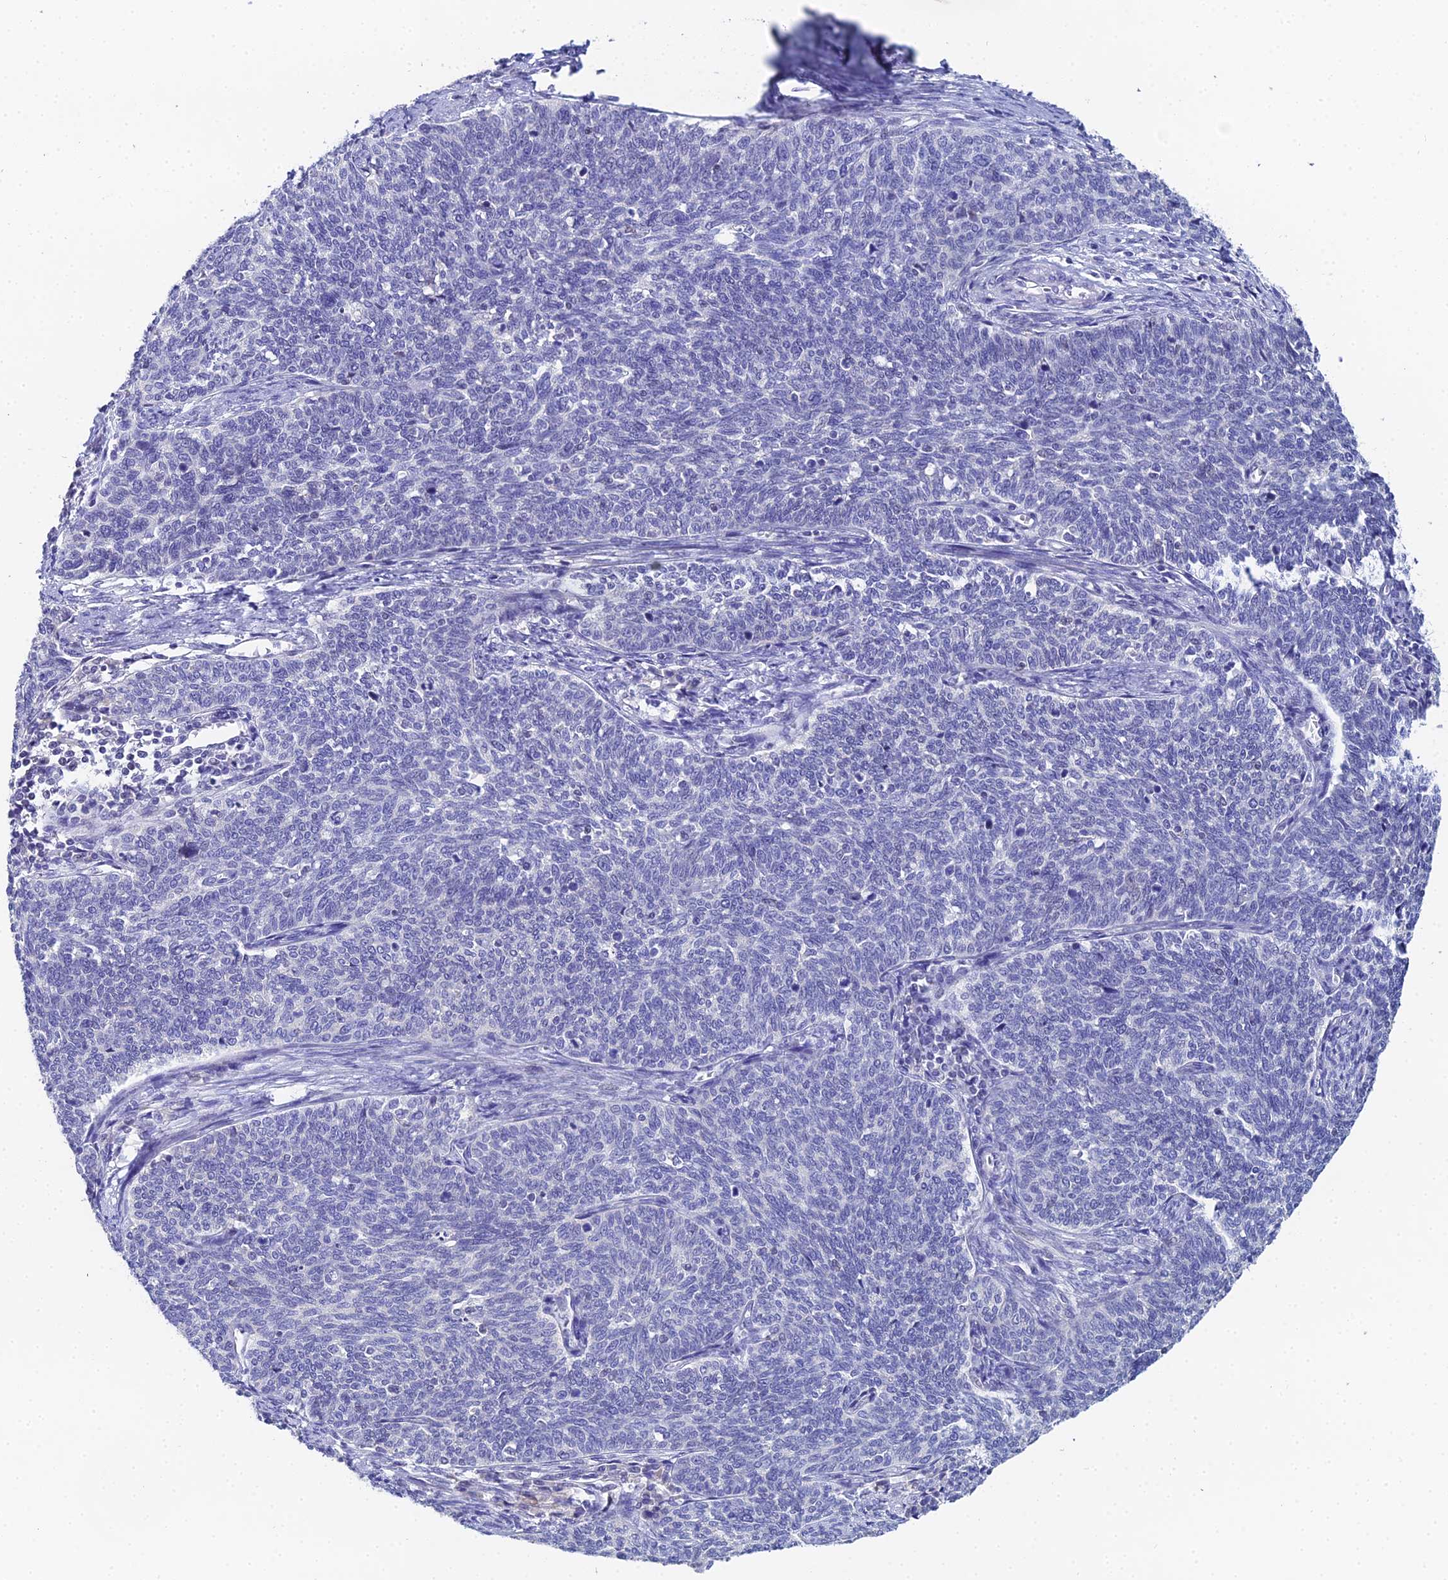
{"staining": {"intensity": "negative", "quantity": "none", "location": "none"}, "tissue": "cervical cancer", "cell_type": "Tumor cells", "image_type": "cancer", "snomed": [{"axis": "morphology", "description": "Squamous cell carcinoma, NOS"}, {"axis": "topography", "description": "Cervix"}], "caption": "Squamous cell carcinoma (cervical) stained for a protein using IHC shows no expression tumor cells.", "gene": "OCM", "patient": {"sex": "female", "age": 39}}